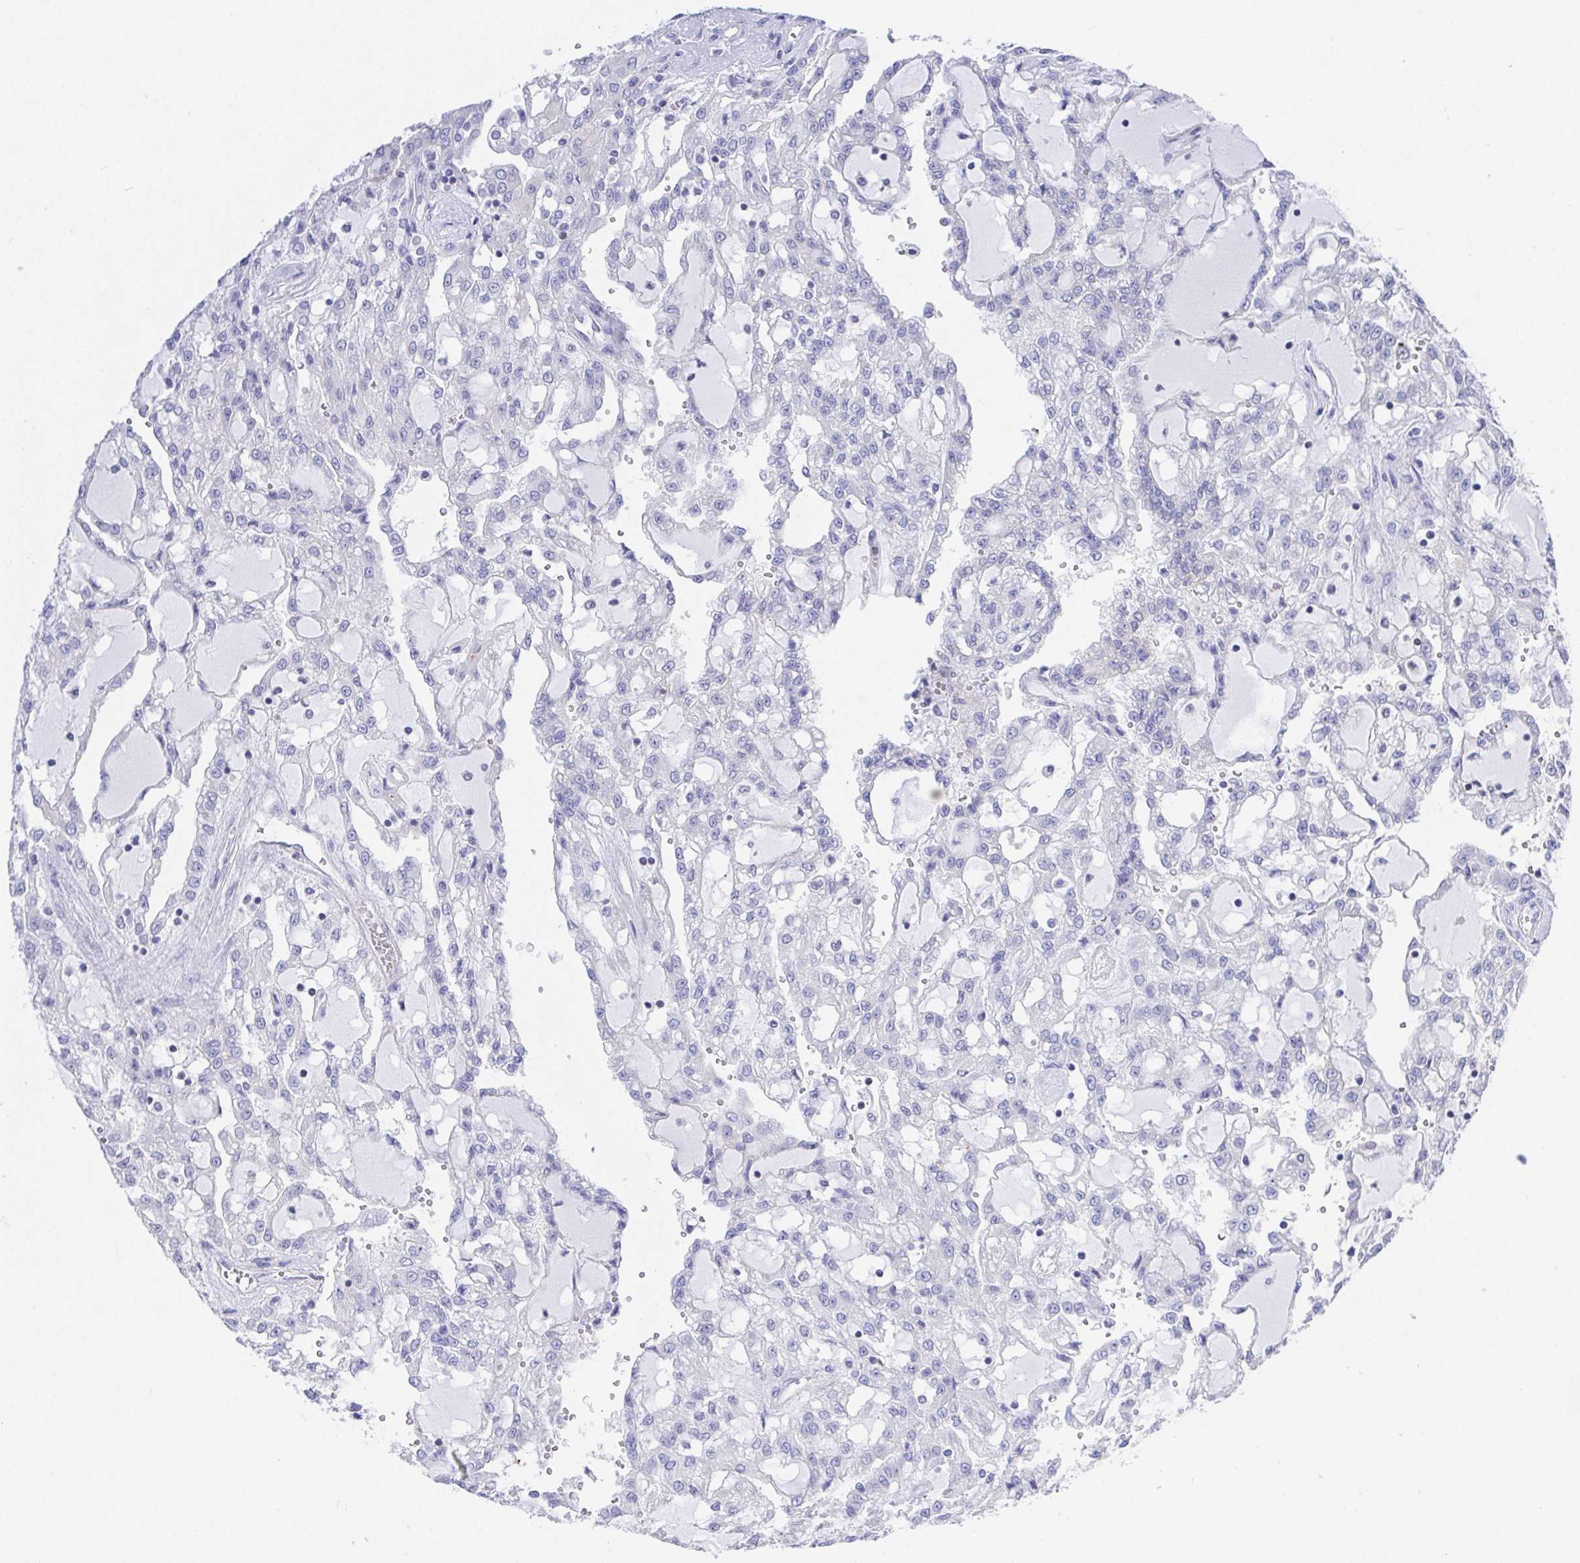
{"staining": {"intensity": "negative", "quantity": "none", "location": "none"}, "tissue": "renal cancer", "cell_type": "Tumor cells", "image_type": "cancer", "snomed": [{"axis": "morphology", "description": "Adenocarcinoma, NOS"}, {"axis": "topography", "description": "Kidney"}], "caption": "This is a photomicrograph of immunohistochemistry staining of renal cancer (adenocarcinoma), which shows no expression in tumor cells. (DAB IHC, high magnification).", "gene": "PRG3", "patient": {"sex": "male", "age": 63}}